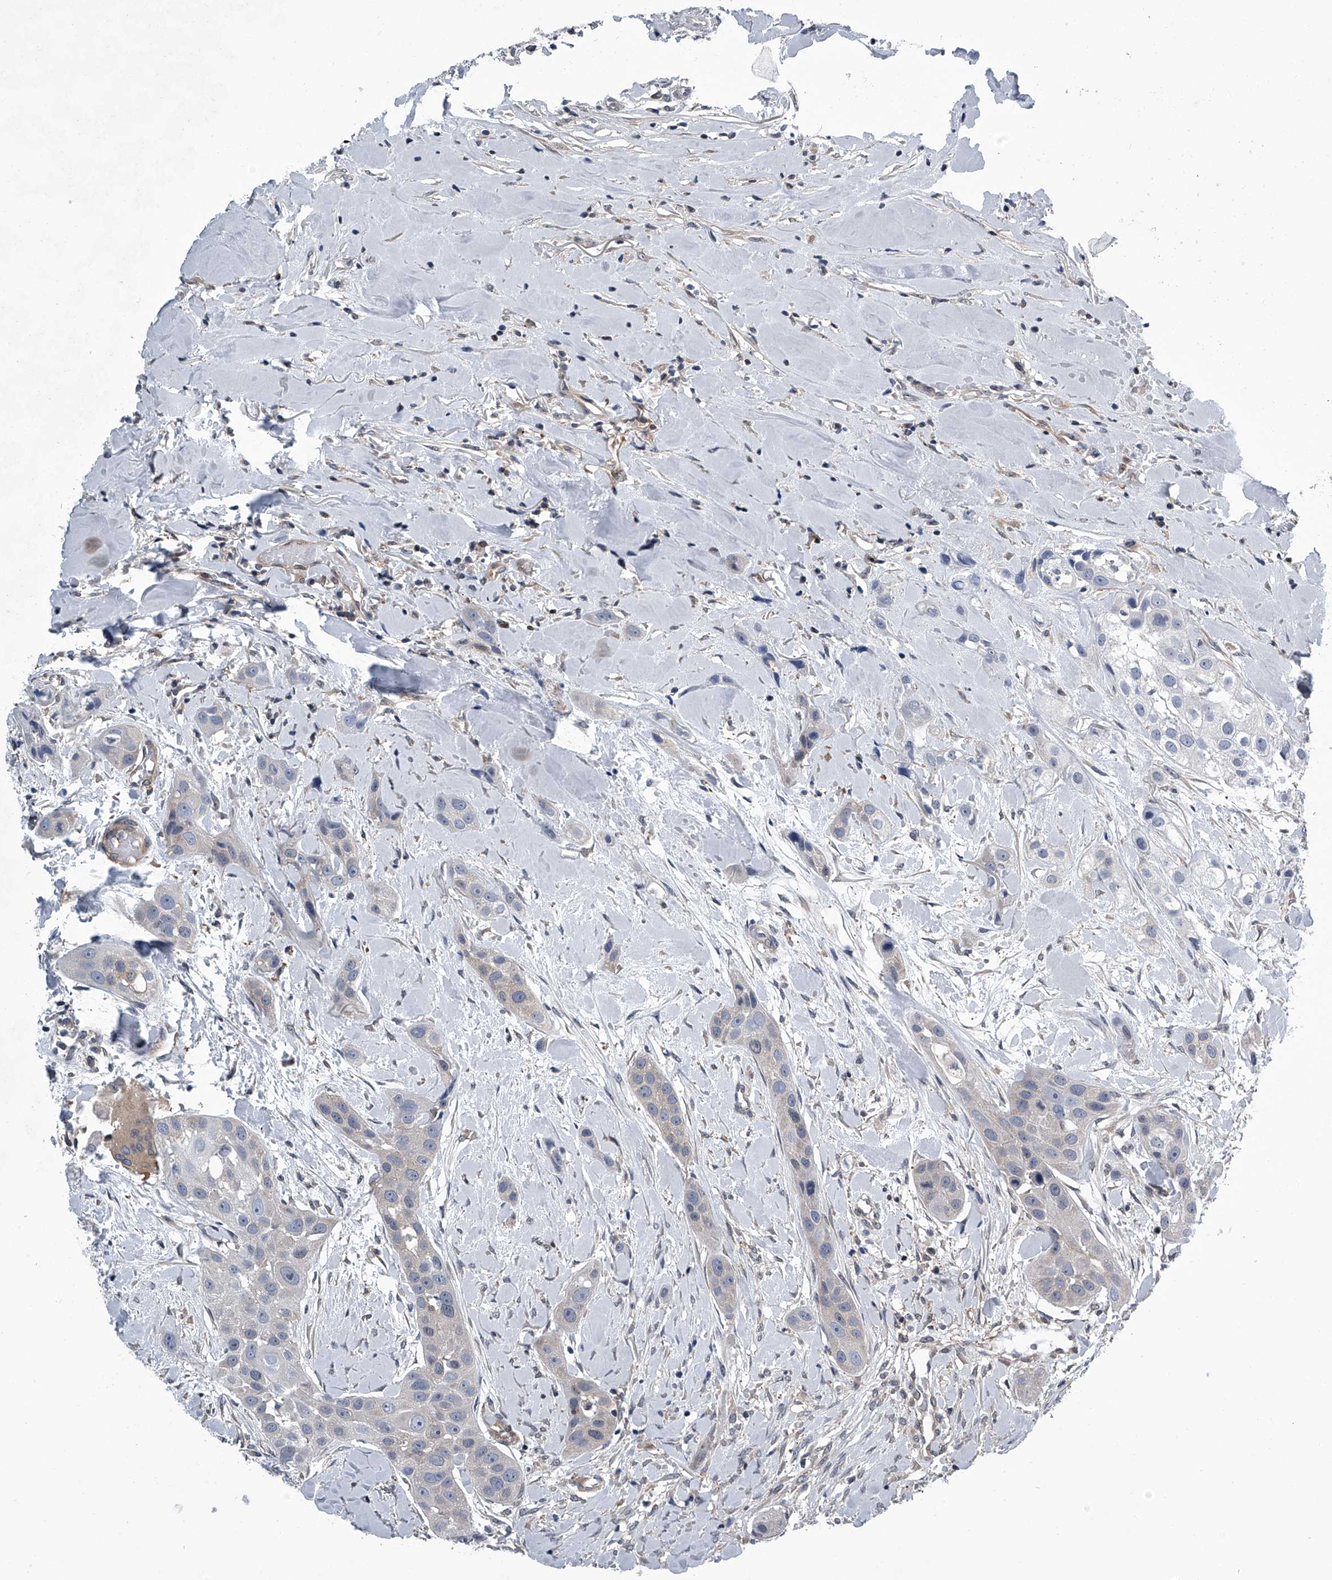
{"staining": {"intensity": "negative", "quantity": "none", "location": "none"}, "tissue": "head and neck cancer", "cell_type": "Tumor cells", "image_type": "cancer", "snomed": [{"axis": "morphology", "description": "Normal tissue, NOS"}, {"axis": "morphology", "description": "Squamous cell carcinoma, NOS"}, {"axis": "topography", "description": "Skeletal muscle"}, {"axis": "topography", "description": "Head-Neck"}], "caption": "A photomicrograph of head and neck squamous cell carcinoma stained for a protein demonstrates no brown staining in tumor cells. (DAB (3,3'-diaminobenzidine) immunohistochemistry, high magnification).", "gene": "PPP2R5D", "patient": {"sex": "male", "age": 51}}